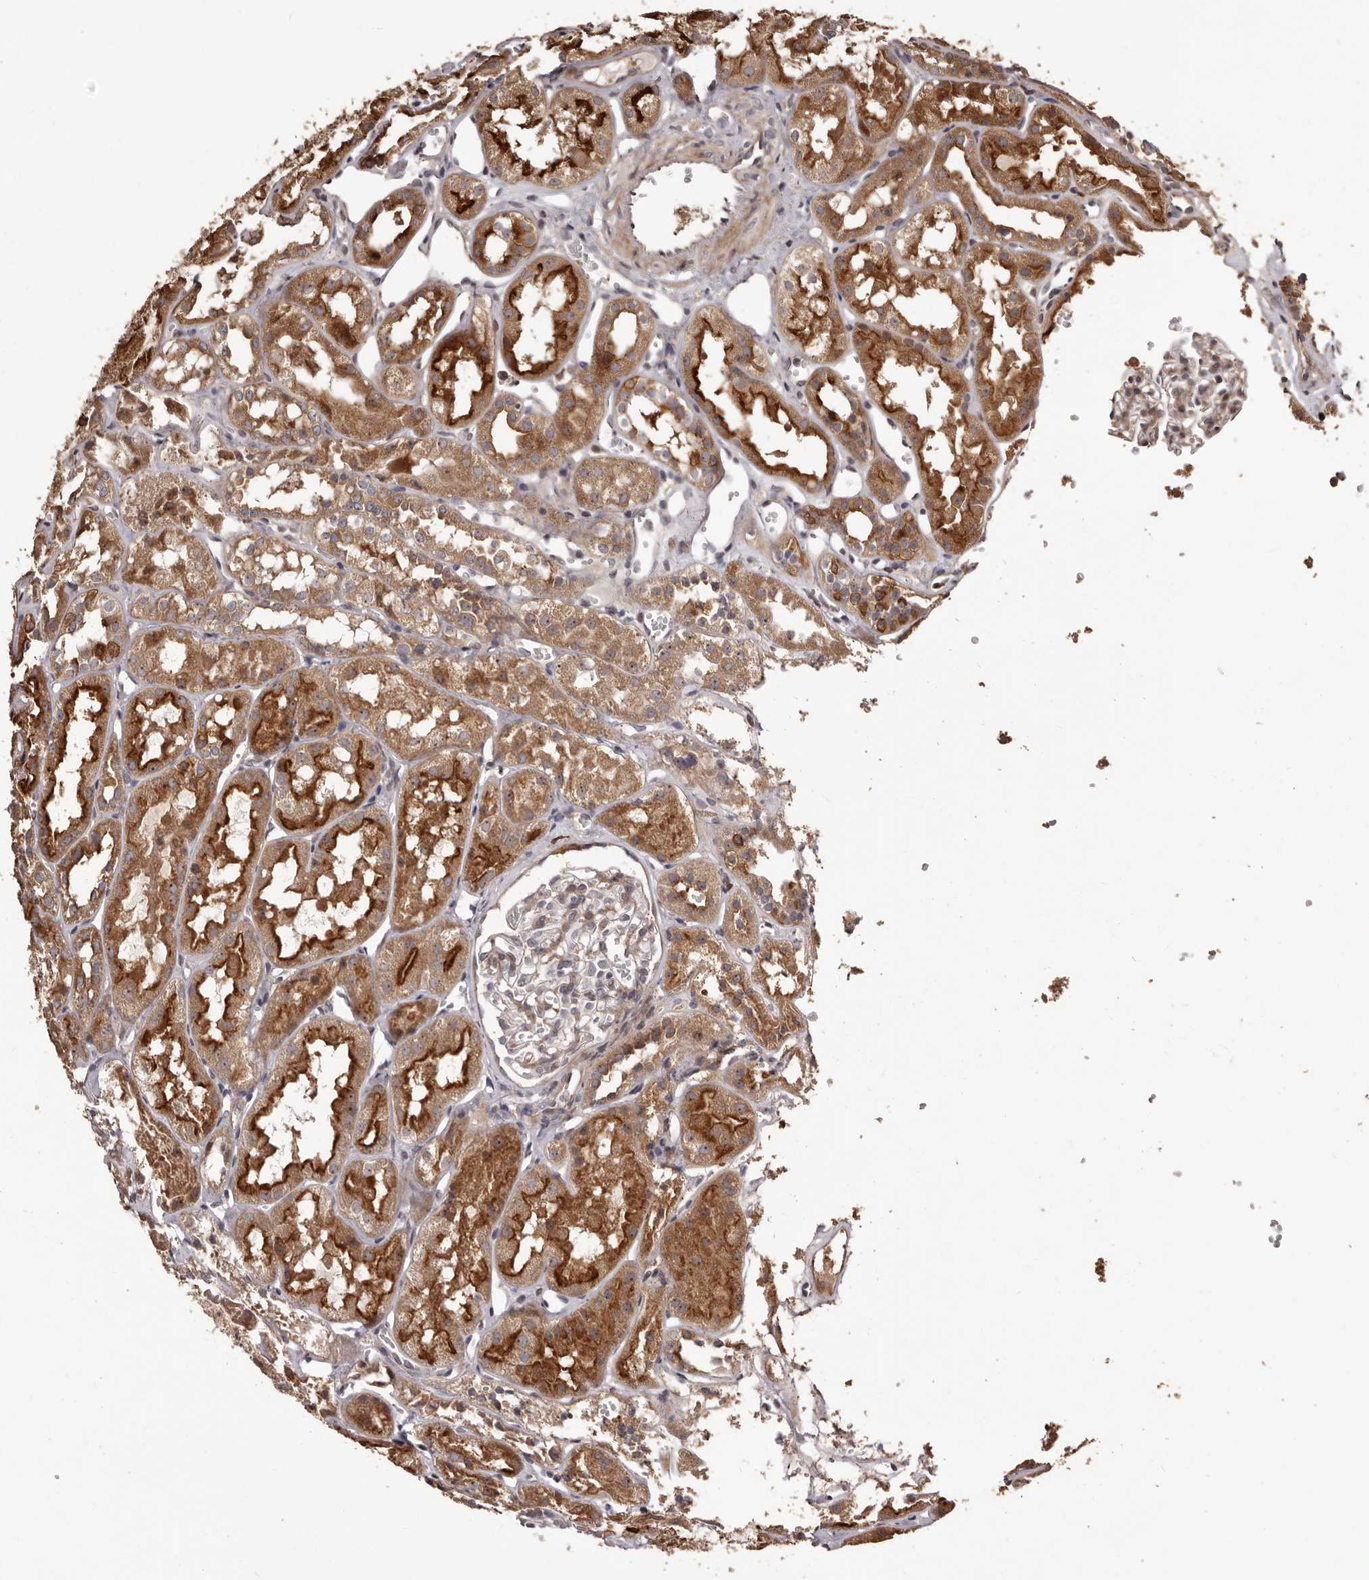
{"staining": {"intensity": "weak", "quantity": "<25%", "location": "cytoplasmic/membranous"}, "tissue": "kidney", "cell_type": "Cells in glomeruli", "image_type": "normal", "snomed": [{"axis": "morphology", "description": "Normal tissue, NOS"}, {"axis": "topography", "description": "Kidney"}], "caption": "High power microscopy histopathology image of an IHC image of unremarkable kidney, revealing no significant positivity in cells in glomeruli.", "gene": "ZCCHC7", "patient": {"sex": "male", "age": 16}}